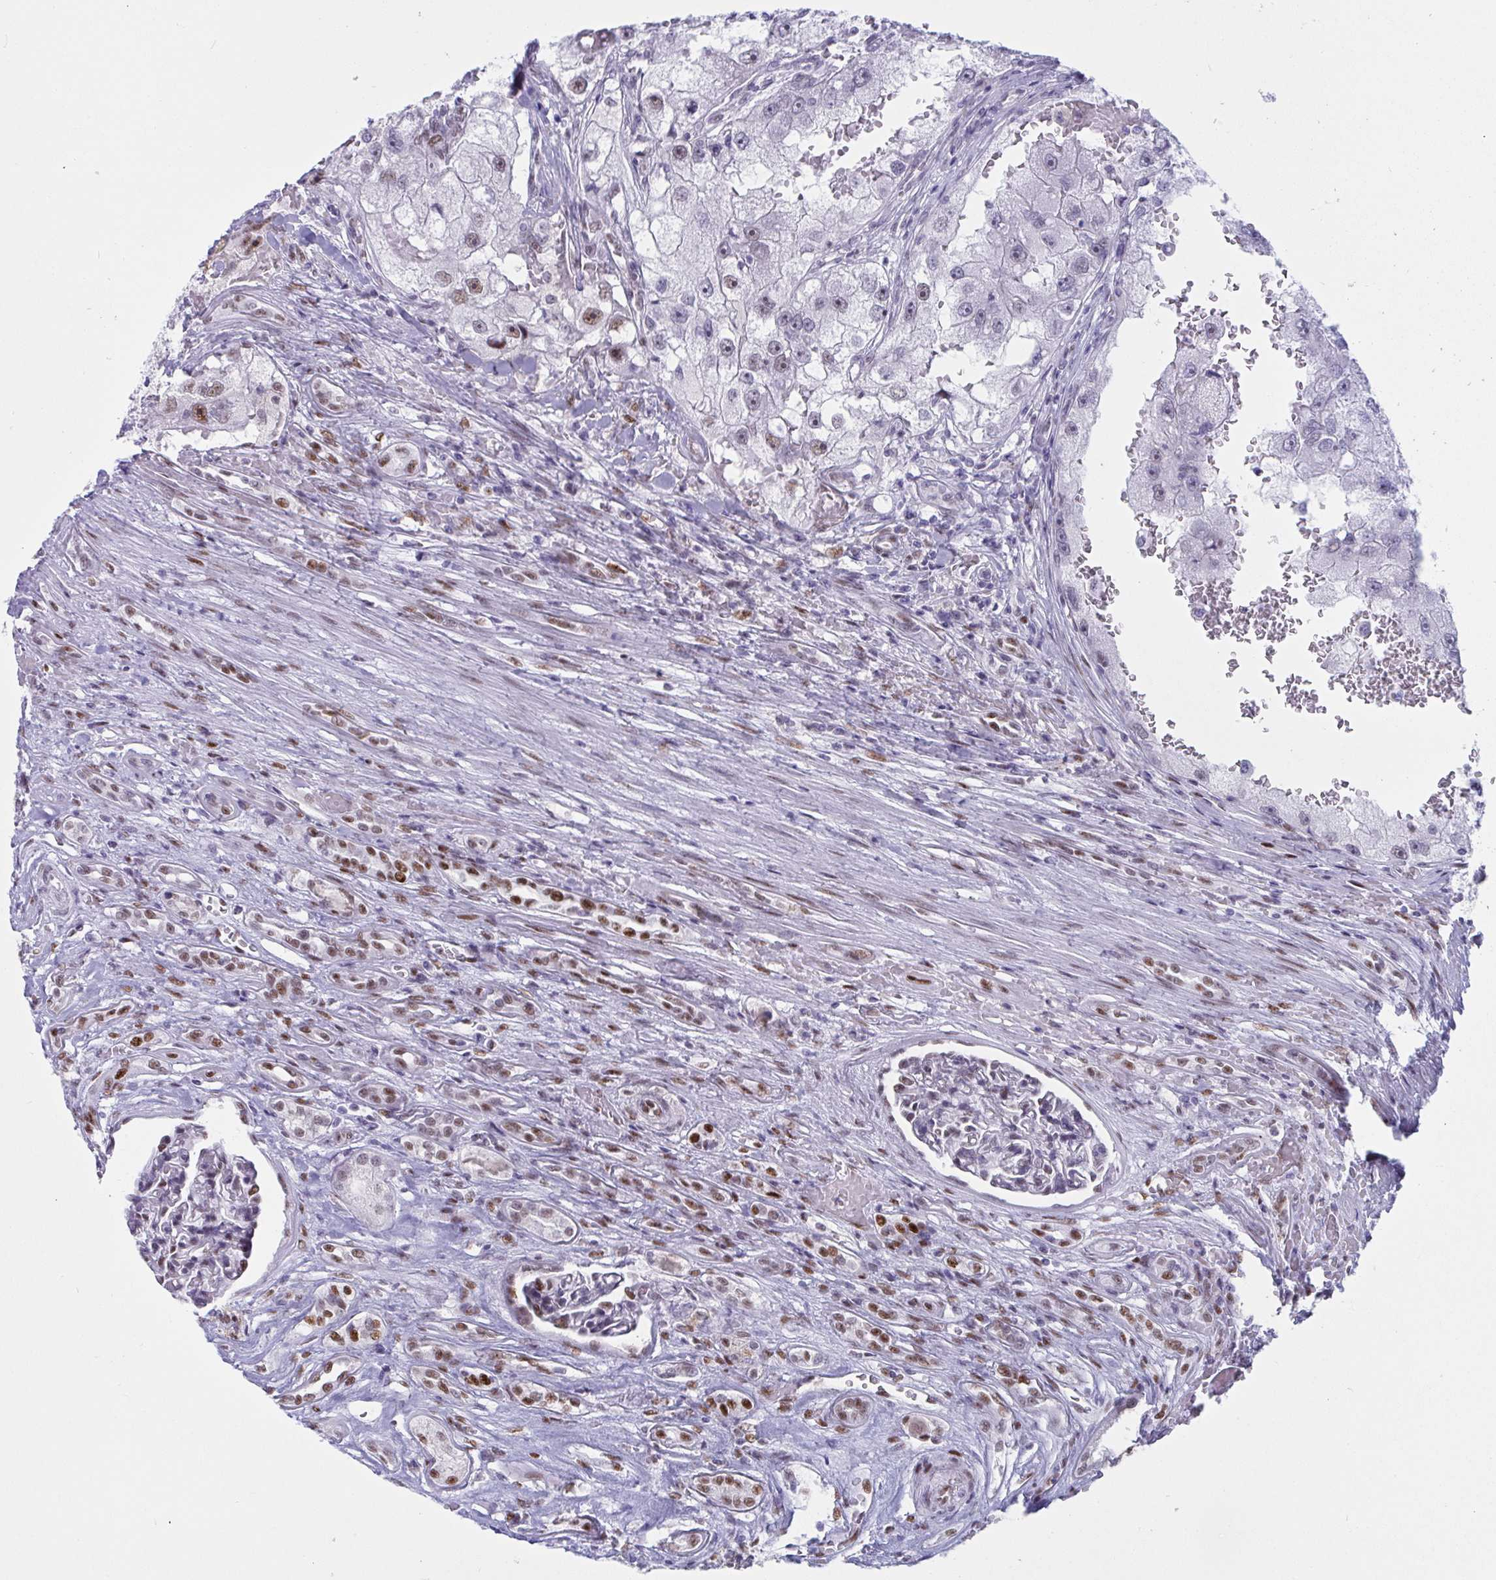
{"staining": {"intensity": "moderate", "quantity": "<25%", "location": "nuclear"}, "tissue": "renal cancer", "cell_type": "Tumor cells", "image_type": "cancer", "snomed": [{"axis": "morphology", "description": "Adenocarcinoma, NOS"}, {"axis": "topography", "description": "Kidney"}], "caption": "Renal adenocarcinoma was stained to show a protein in brown. There is low levels of moderate nuclear positivity in approximately <25% of tumor cells.", "gene": "IKZF2", "patient": {"sex": "male", "age": 63}}